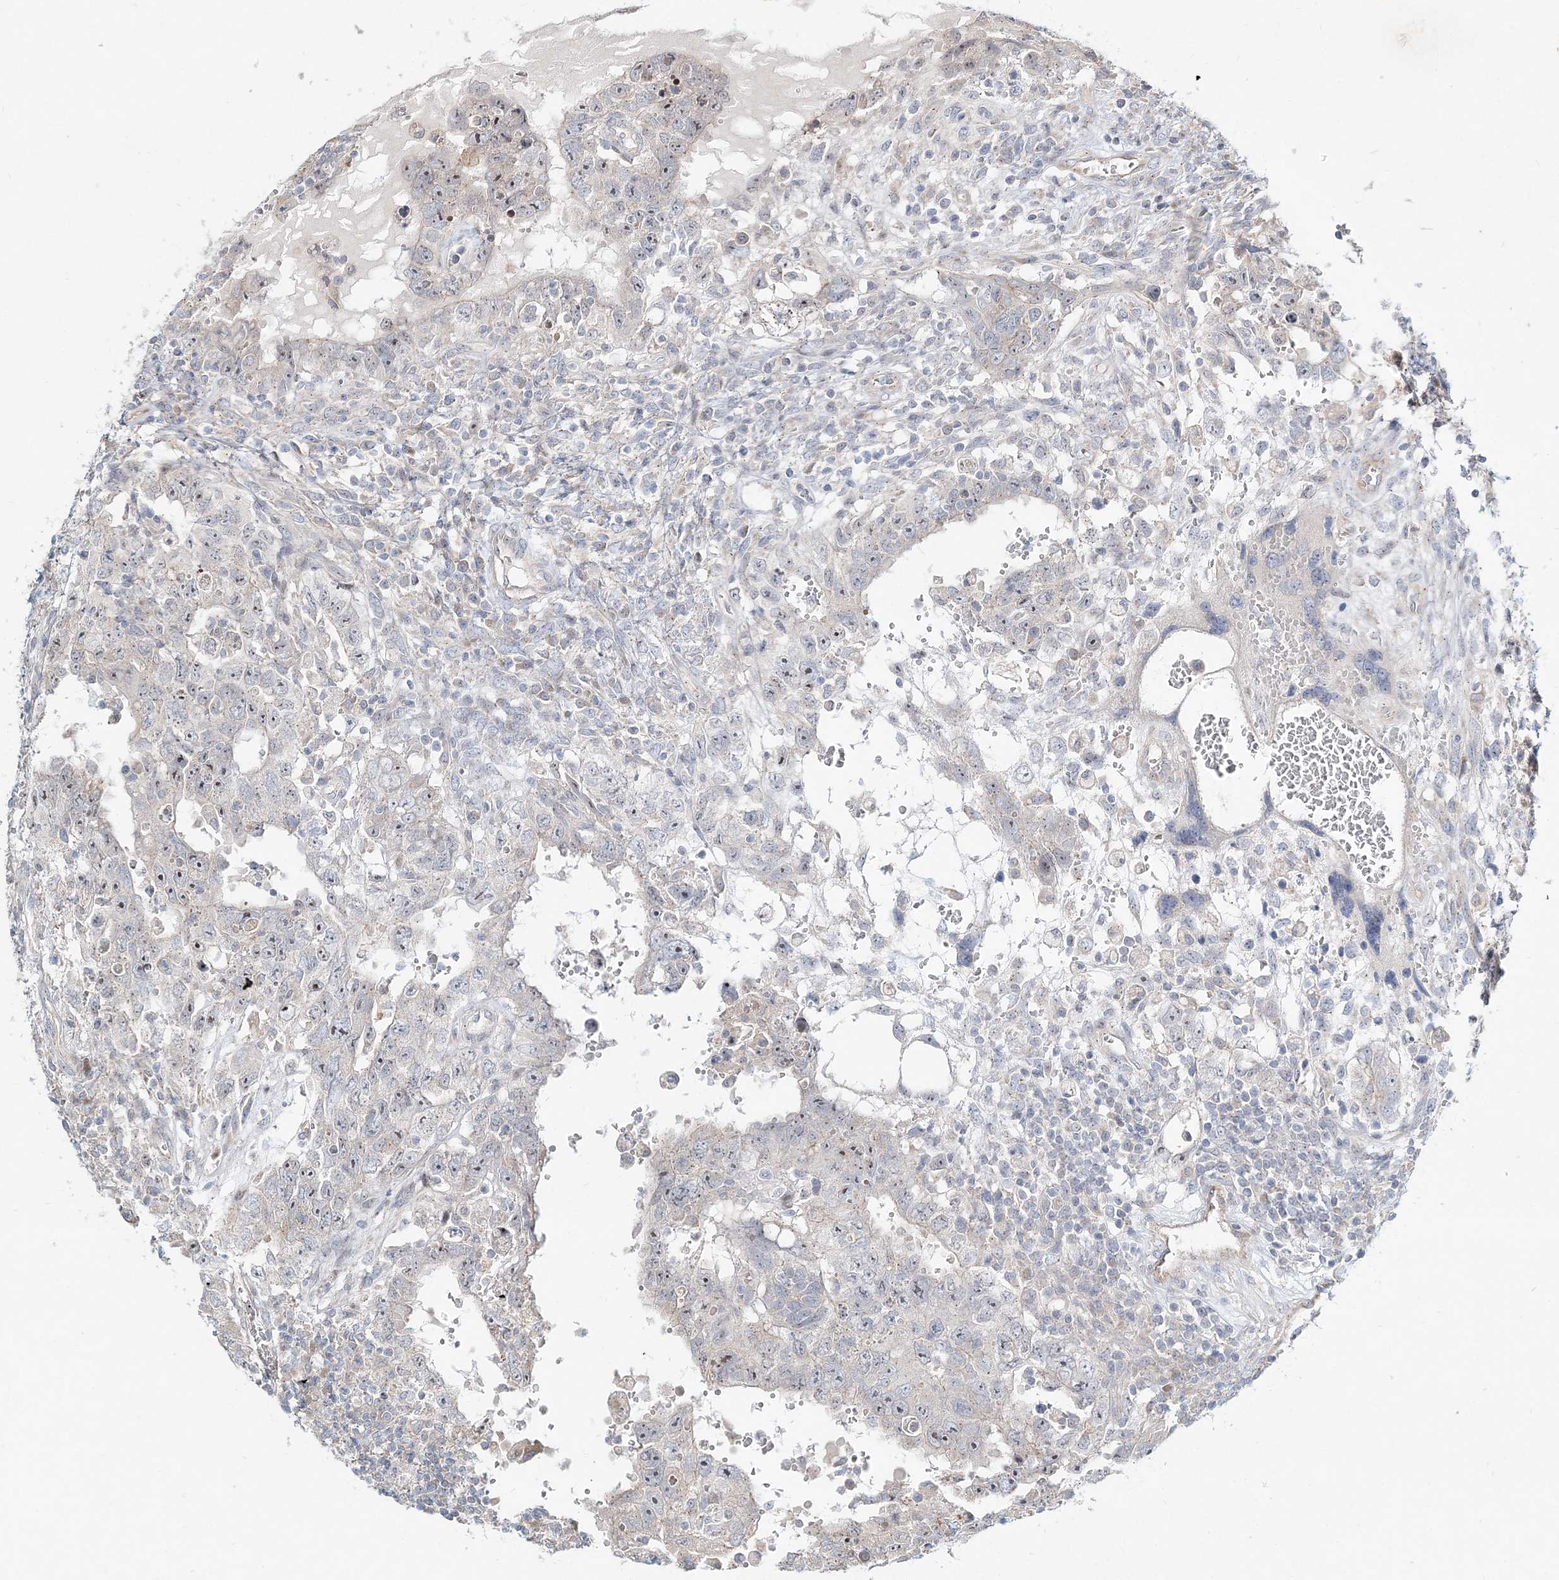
{"staining": {"intensity": "weak", "quantity": "<25%", "location": "nuclear"}, "tissue": "testis cancer", "cell_type": "Tumor cells", "image_type": "cancer", "snomed": [{"axis": "morphology", "description": "Carcinoma, Embryonal, NOS"}, {"axis": "topography", "description": "Testis"}], "caption": "Immunohistochemistry (IHC) micrograph of human testis cancer (embryonal carcinoma) stained for a protein (brown), which exhibits no positivity in tumor cells.", "gene": "CXXC5", "patient": {"sex": "male", "age": 26}}